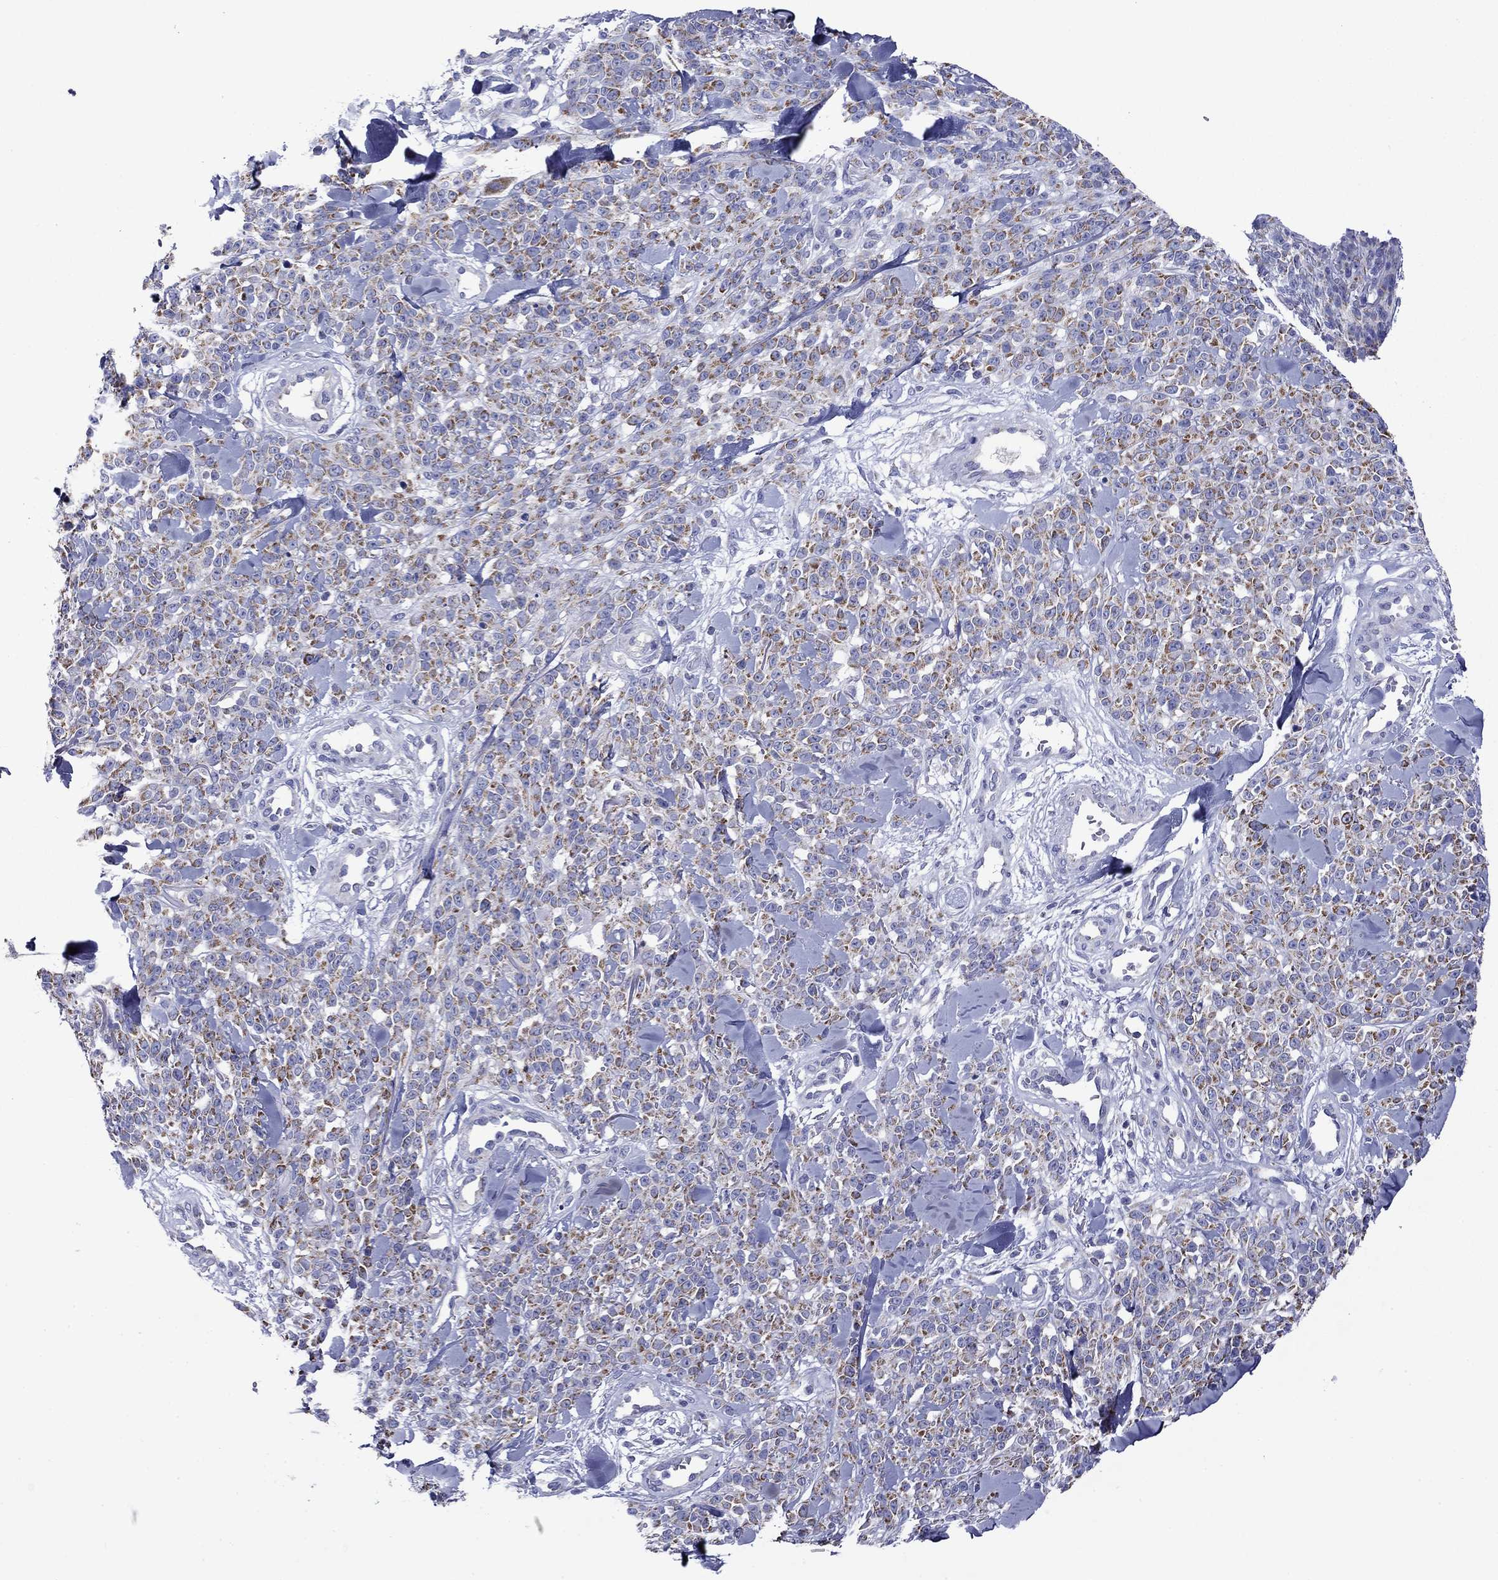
{"staining": {"intensity": "moderate", "quantity": "25%-75%", "location": "cytoplasmic/membranous"}, "tissue": "melanoma", "cell_type": "Tumor cells", "image_type": "cancer", "snomed": [{"axis": "morphology", "description": "Malignant melanoma, NOS"}, {"axis": "topography", "description": "Skin"}, {"axis": "topography", "description": "Skin of trunk"}], "caption": "The immunohistochemical stain shows moderate cytoplasmic/membranous staining in tumor cells of malignant melanoma tissue. (IHC, brightfield microscopy, high magnification).", "gene": "ACADSB", "patient": {"sex": "male", "age": 74}}